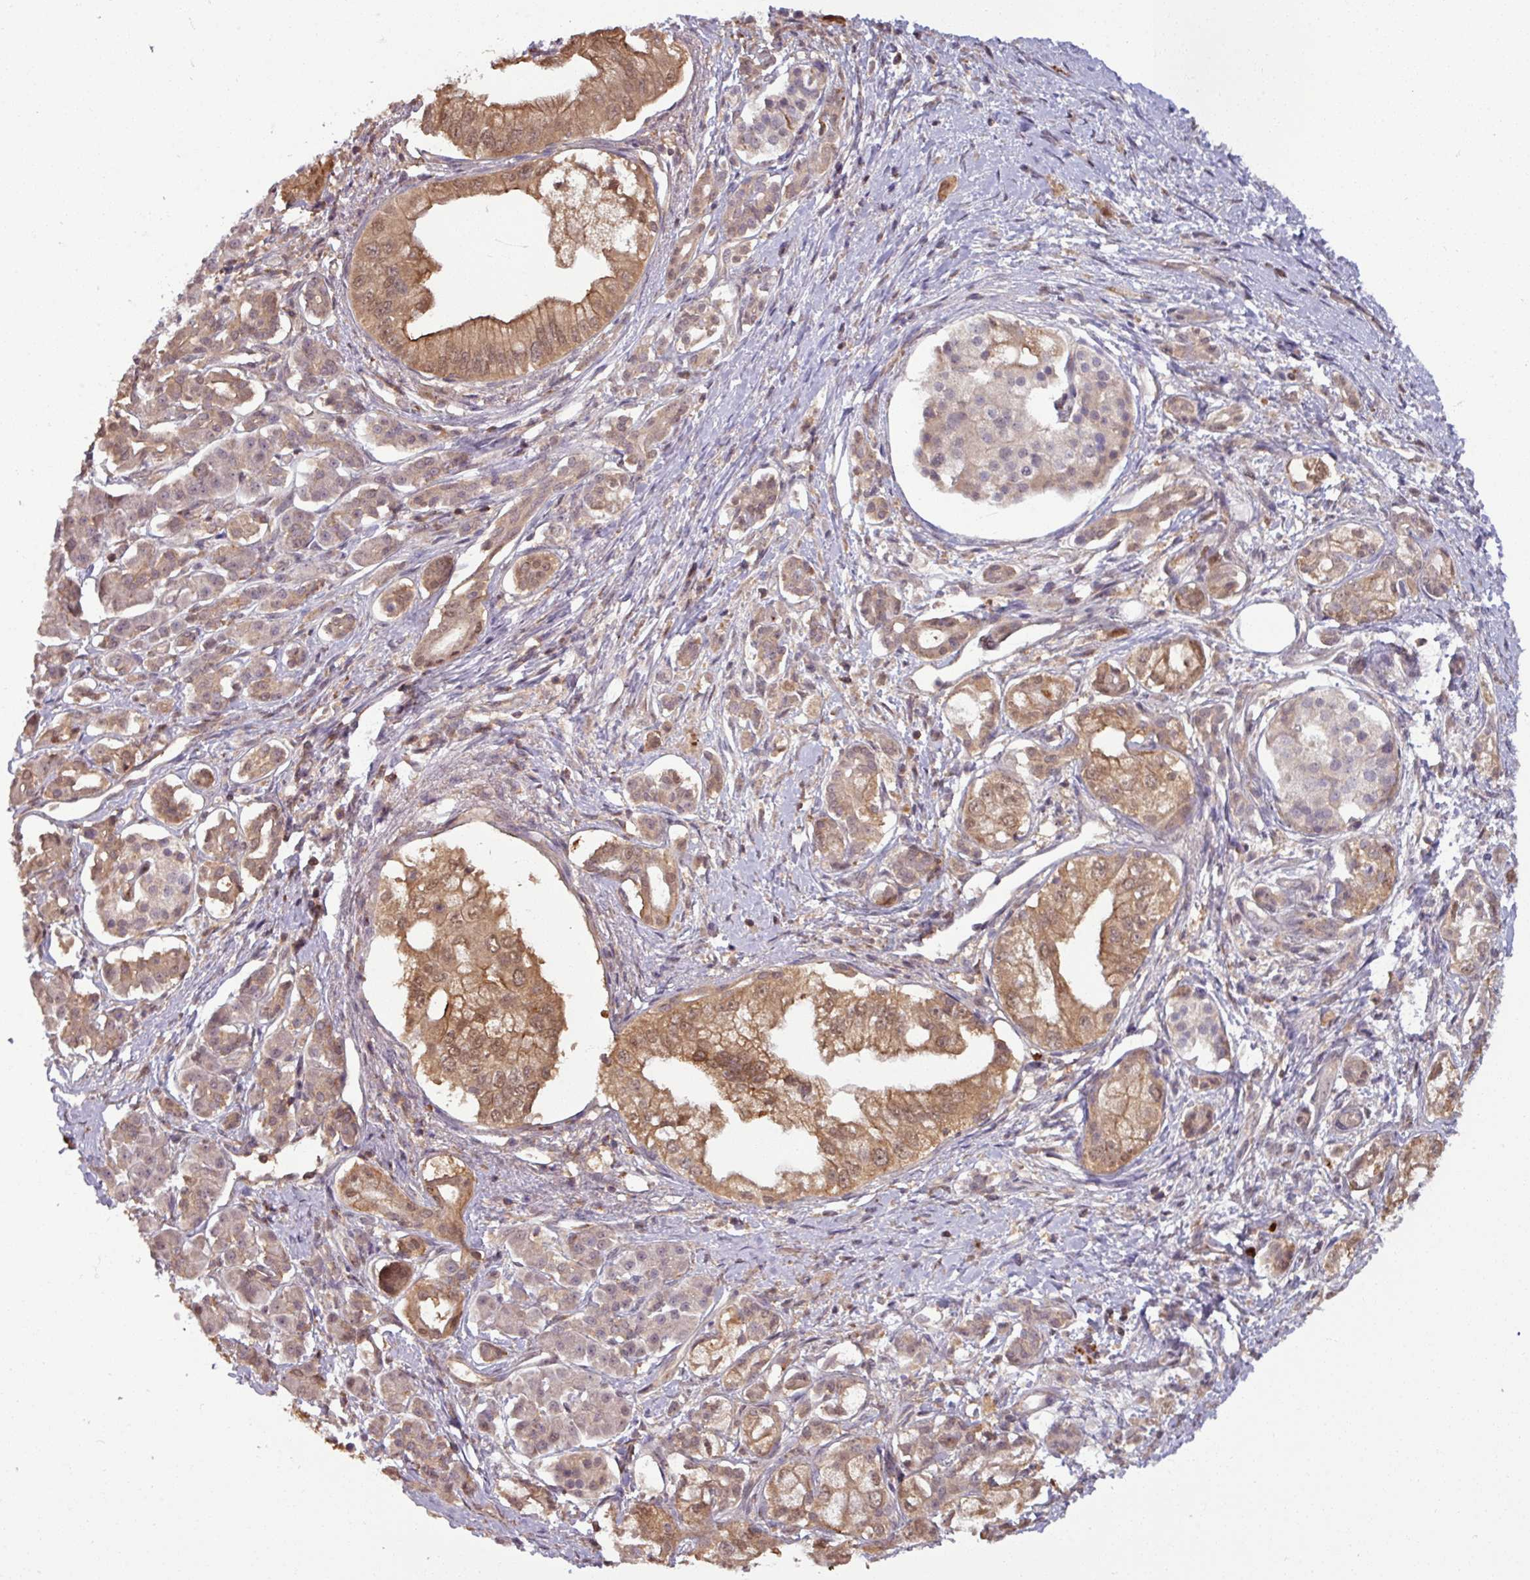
{"staining": {"intensity": "moderate", "quantity": ">75%", "location": "cytoplasmic/membranous"}, "tissue": "pancreatic cancer", "cell_type": "Tumor cells", "image_type": "cancer", "snomed": [{"axis": "morphology", "description": "Adenocarcinoma, NOS"}, {"axis": "topography", "description": "Pancreas"}], "caption": "Pancreatic cancer (adenocarcinoma) tissue shows moderate cytoplasmic/membranous positivity in approximately >75% of tumor cells", "gene": "TUSC3", "patient": {"sex": "male", "age": 70}}